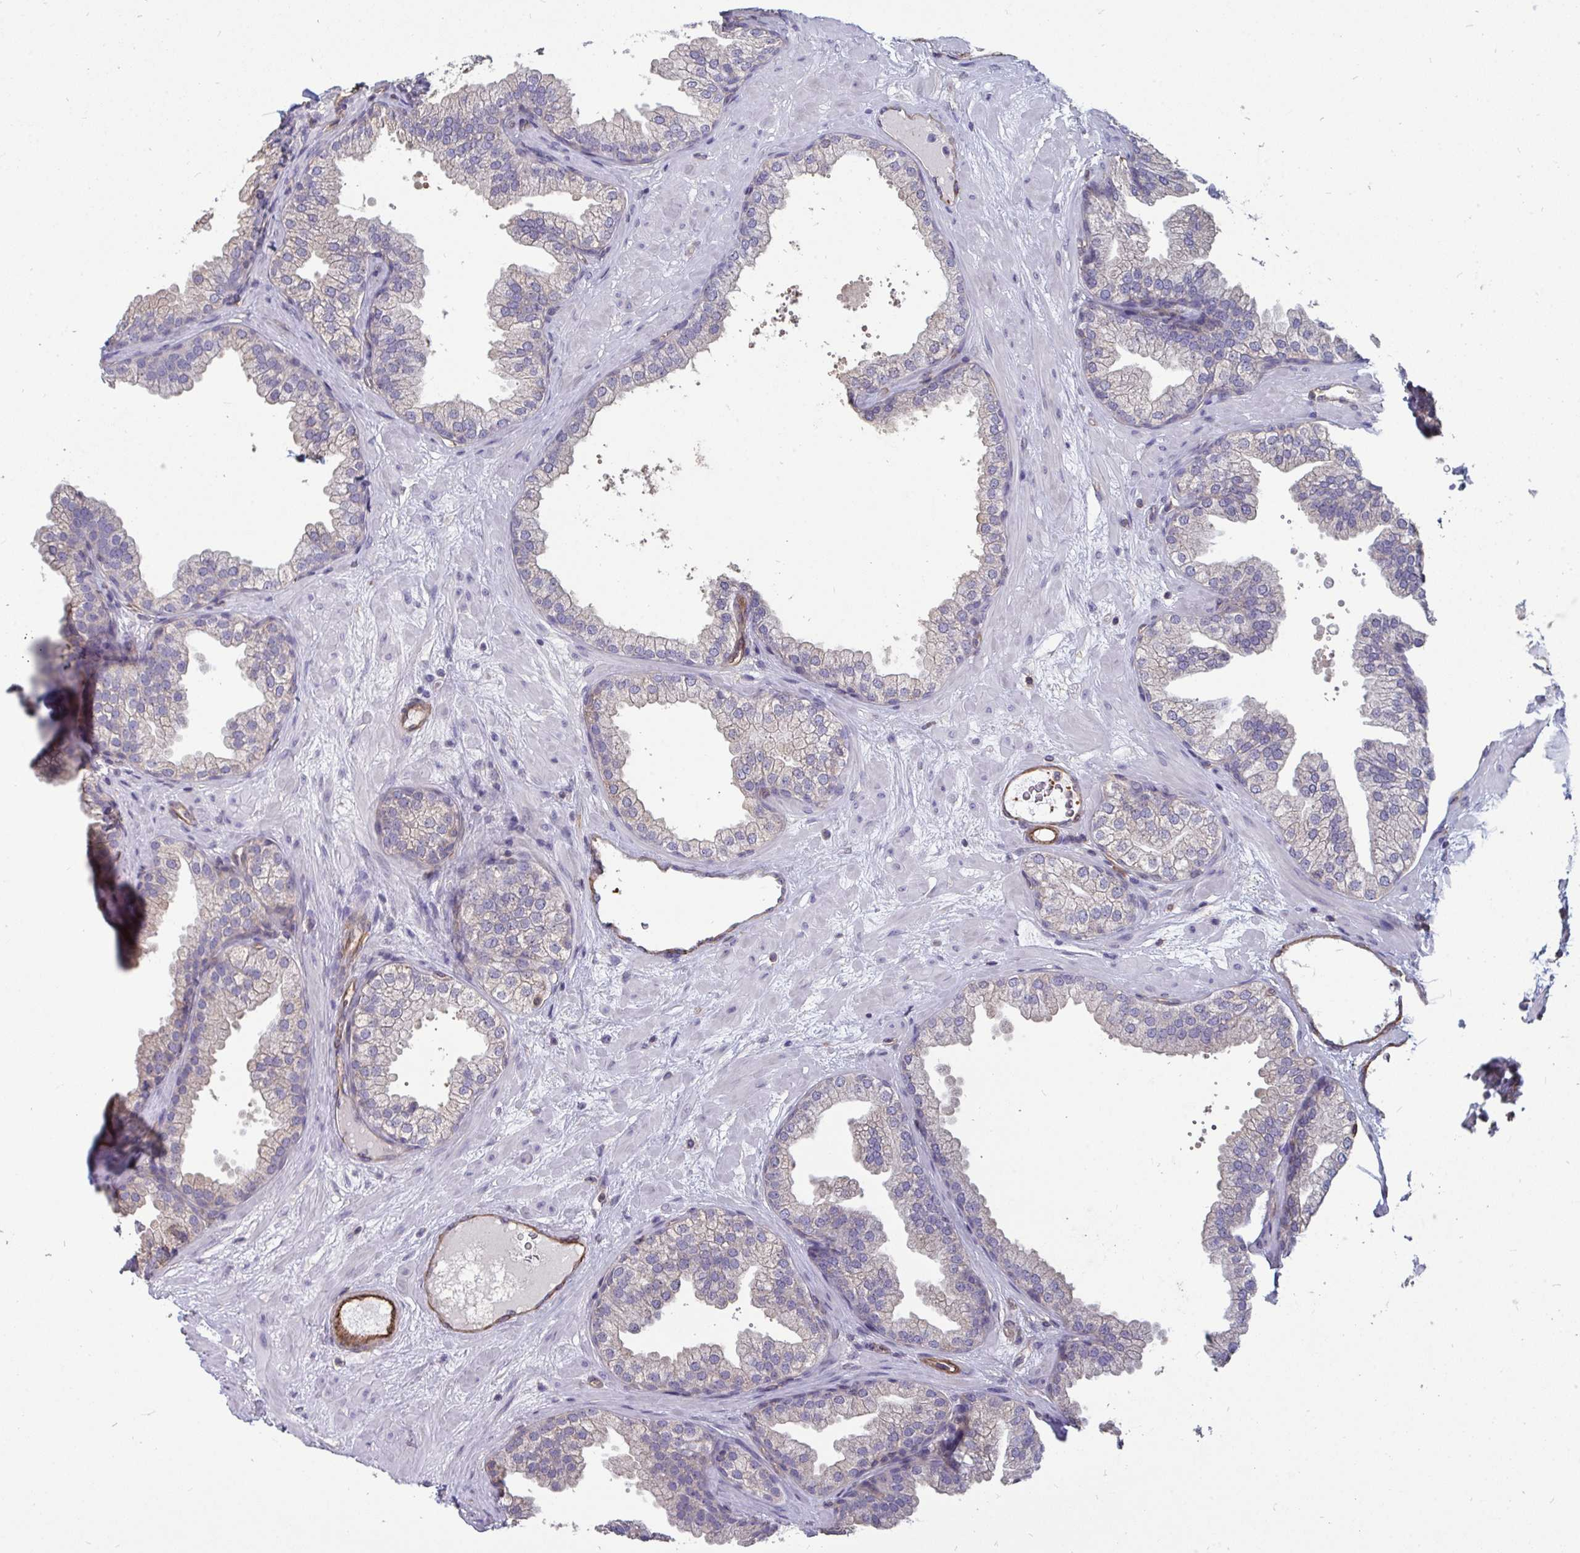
{"staining": {"intensity": "negative", "quantity": "none", "location": "none"}, "tissue": "prostate", "cell_type": "Glandular cells", "image_type": "normal", "snomed": [{"axis": "morphology", "description": "Normal tissue, NOS"}, {"axis": "topography", "description": "Prostate"}], "caption": "High magnification brightfield microscopy of normal prostate stained with DAB (3,3'-diaminobenzidine) (brown) and counterstained with hematoxylin (blue): glandular cells show no significant expression. The staining is performed using DAB brown chromogen with nuclei counter-stained in using hematoxylin.", "gene": "ISCU", "patient": {"sex": "male", "age": 37}}